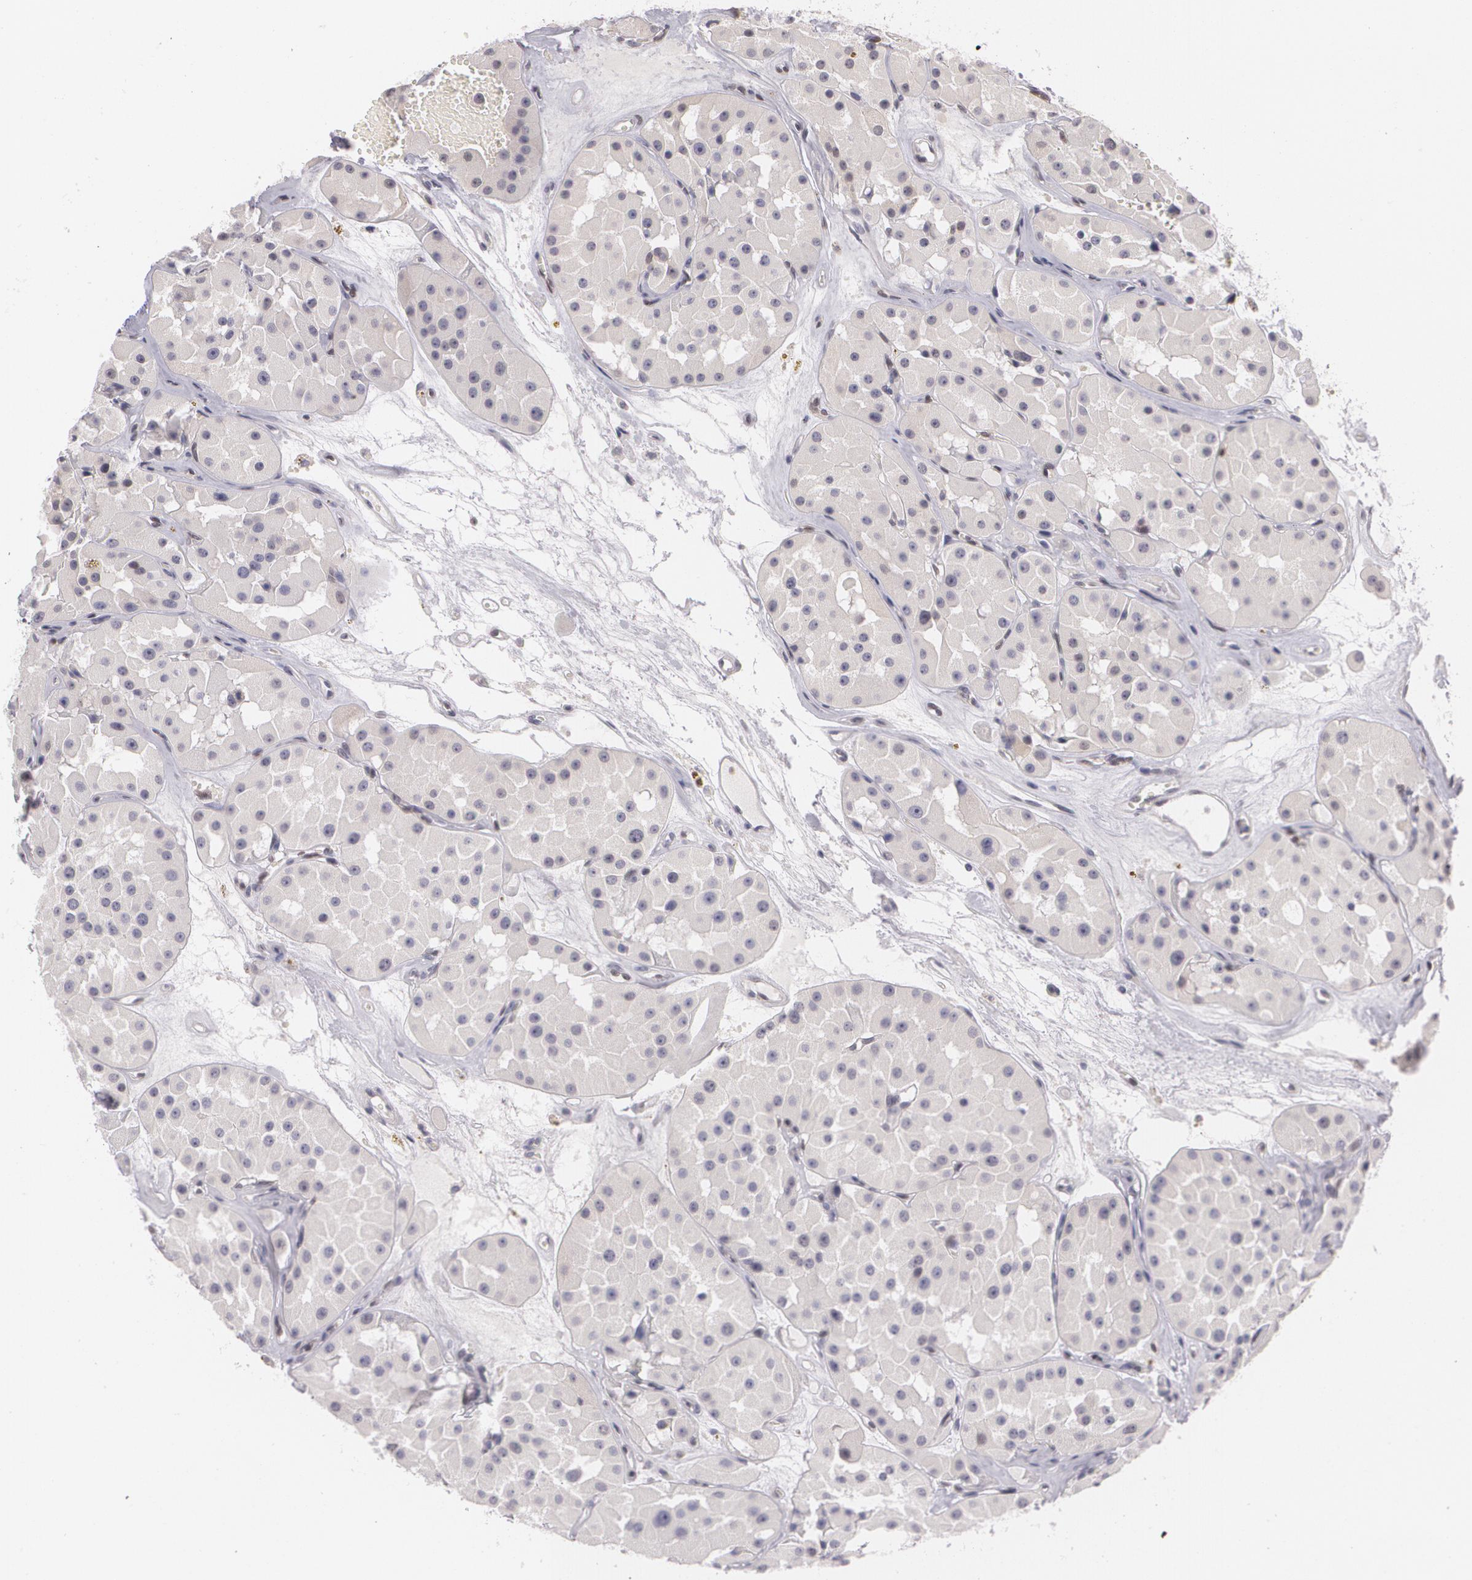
{"staining": {"intensity": "negative", "quantity": "none", "location": "none"}, "tissue": "renal cancer", "cell_type": "Tumor cells", "image_type": "cancer", "snomed": [{"axis": "morphology", "description": "Adenocarcinoma, uncertain malignant potential"}, {"axis": "topography", "description": "Kidney"}], "caption": "The image reveals no staining of tumor cells in renal cancer.", "gene": "ZBTB16", "patient": {"sex": "male", "age": 63}}